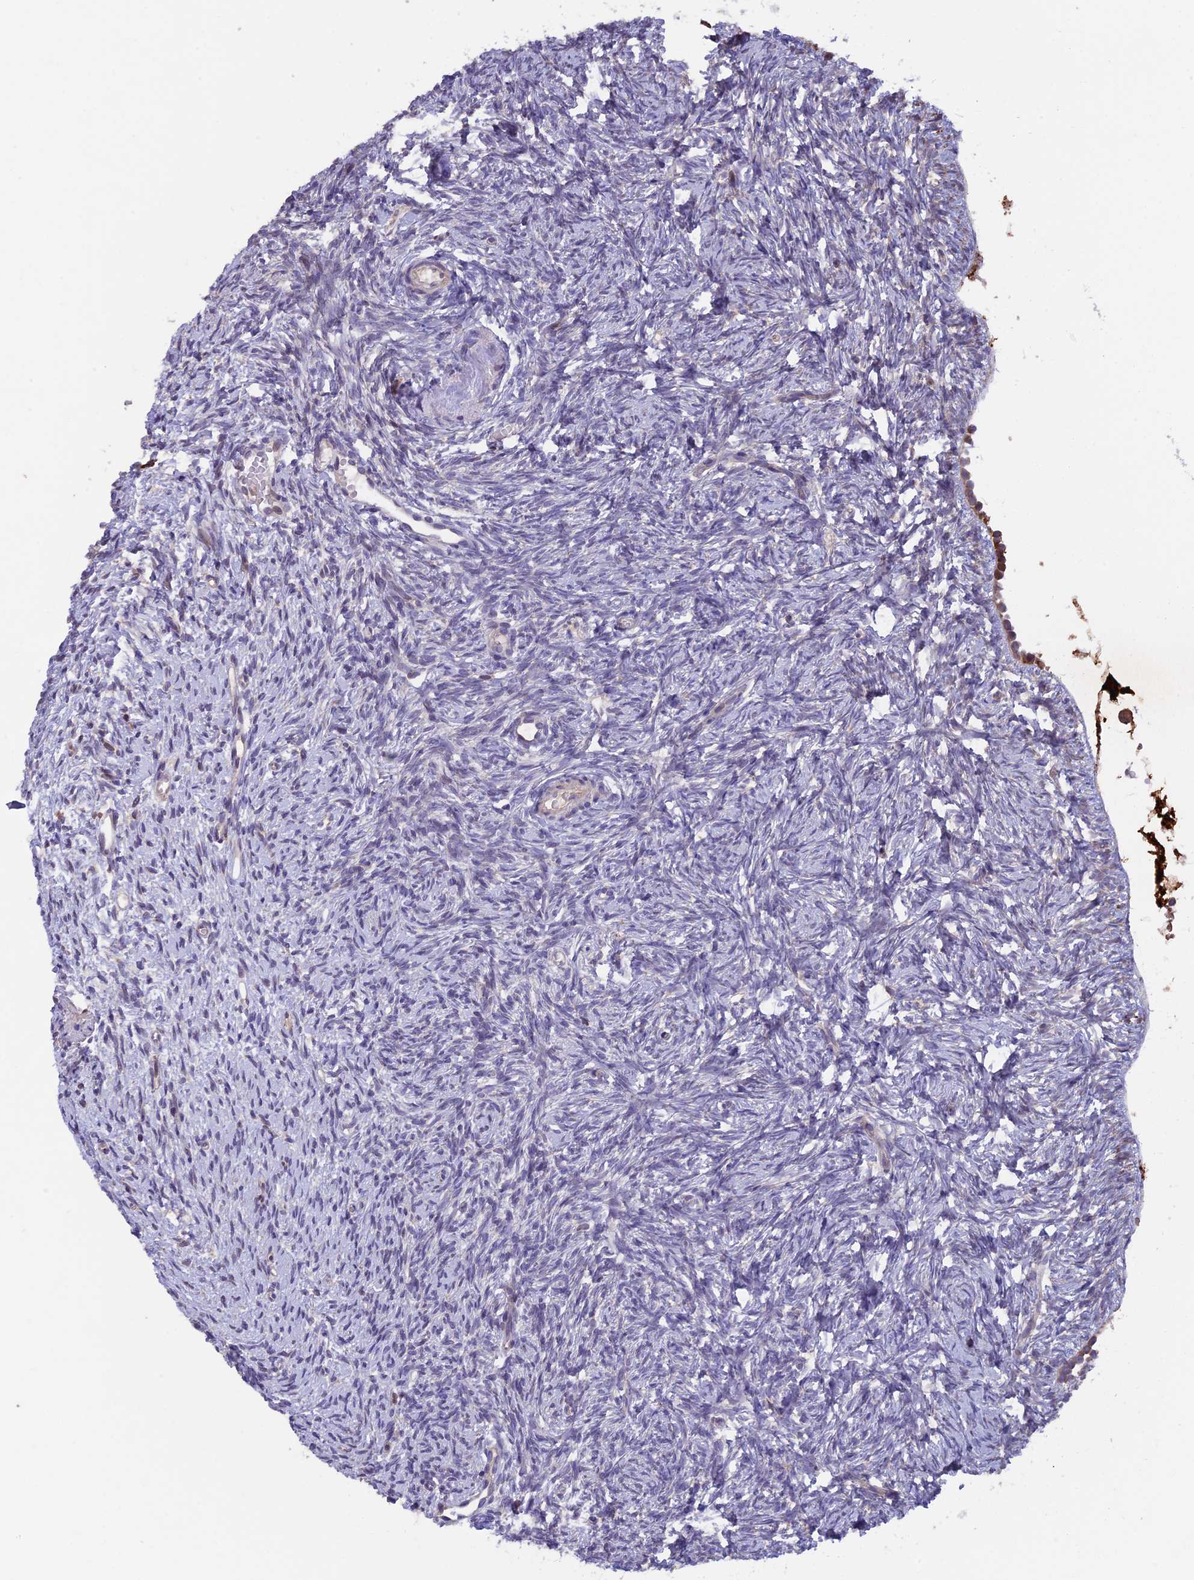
{"staining": {"intensity": "negative", "quantity": "none", "location": "none"}, "tissue": "ovary", "cell_type": "Ovarian stroma cells", "image_type": "normal", "snomed": [{"axis": "morphology", "description": "Normal tissue, NOS"}, {"axis": "topography", "description": "Ovary"}], "caption": "Ovary stained for a protein using immunohistochemistry (IHC) reveals no staining ovarian stroma cells.", "gene": "DMRTA2", "patient": {"sex": "female", "age": 51}}